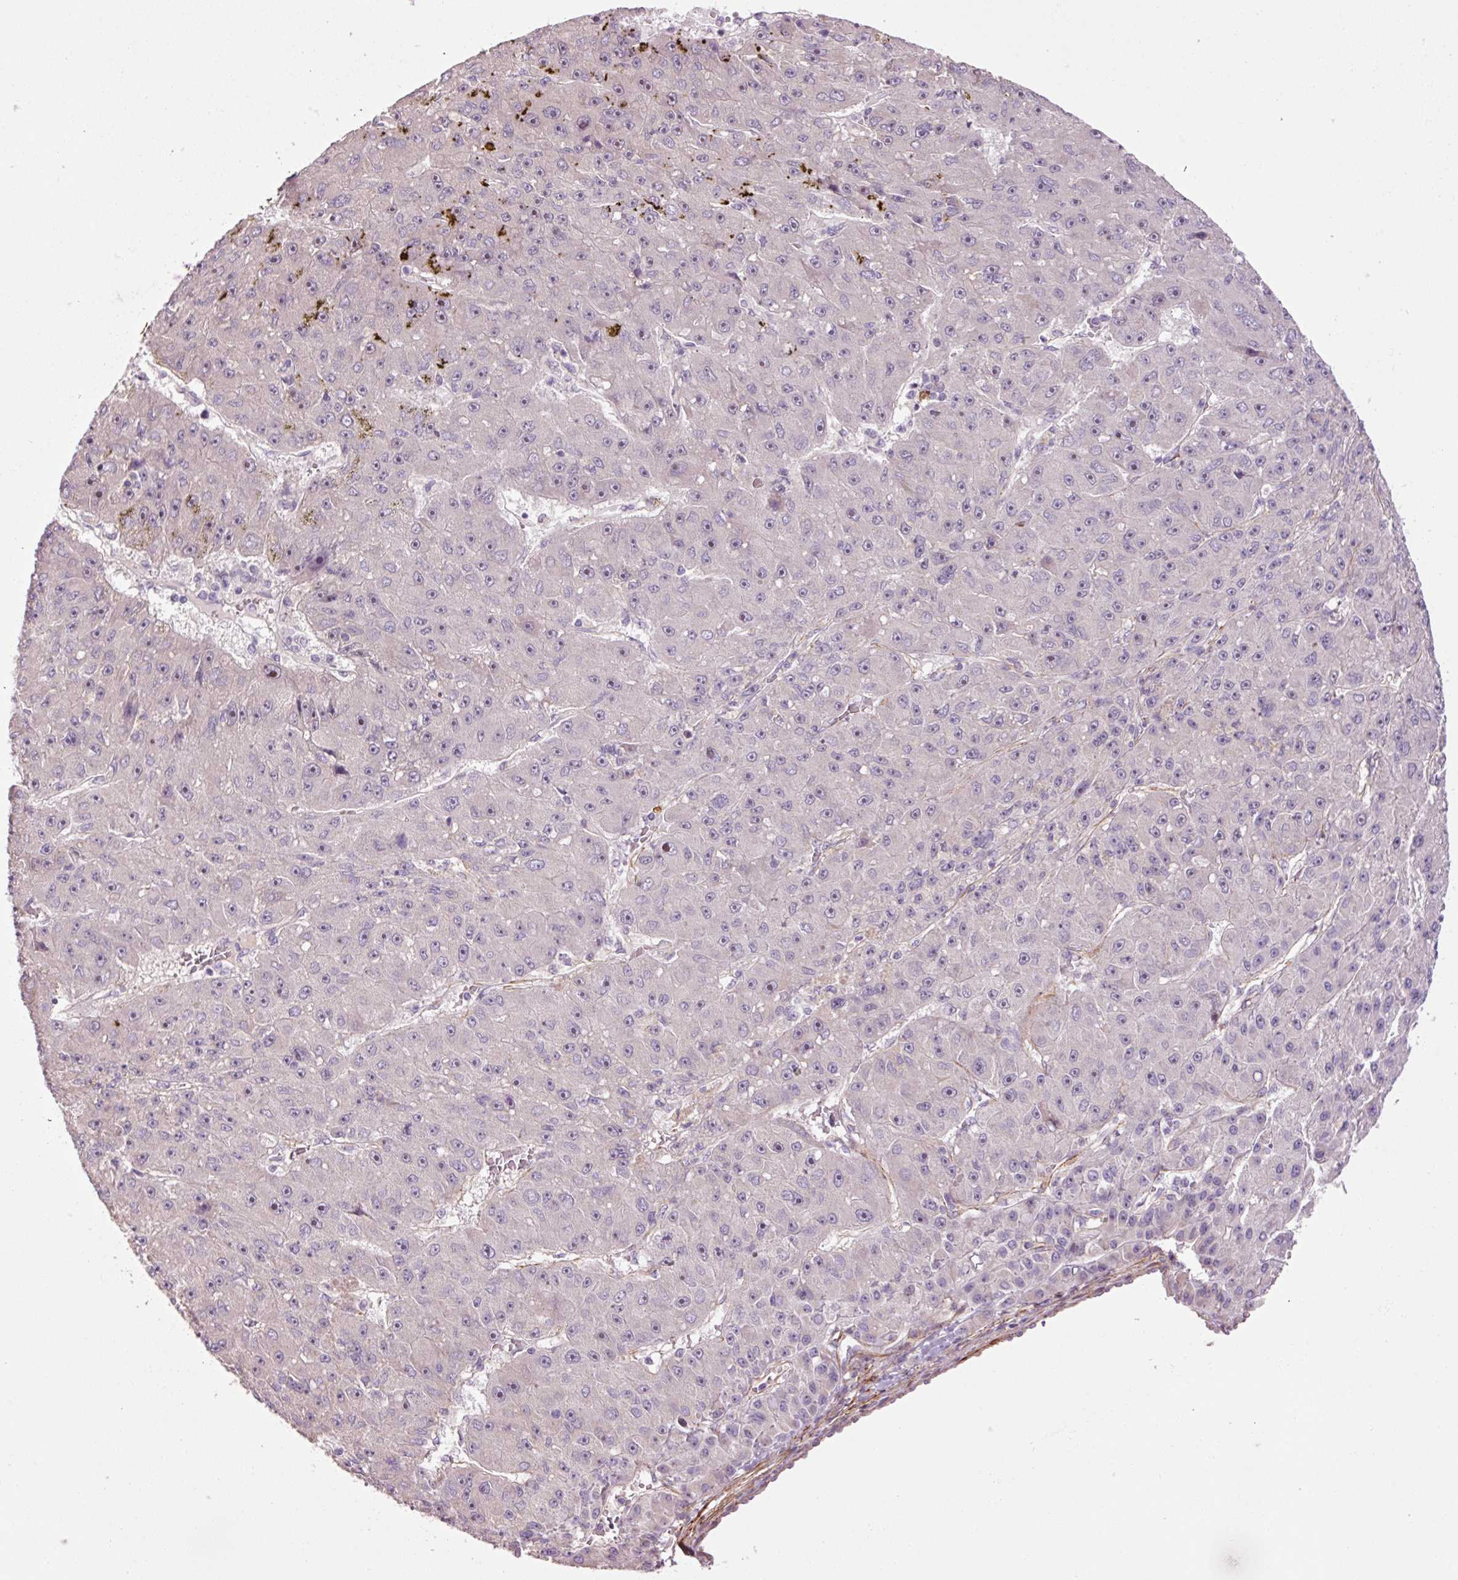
{"staining": {"intensity": "negative", "quantity": "none", "location": "none"}, "tissue": "liver cancer", "cell_type": "Tumor cells", "image_type": "cancer", "snomed": [{"axis": "morphology", "description": "Carcinoma, Hepatocellular, NOS"}, {"axis": "topography", "description": "Liver"}], "caption": "Protein analysis of liver cancer (hepatocellular carcinoma) shows no significant staining in tumor cells. Brightfield microscopy of immunohistochemistry stained with DAB (brown) and hematoxylin (blue), captured at high magnification.", "gene": "ANKRD20A1", "patient": {"sex": "male", "age": 67}}